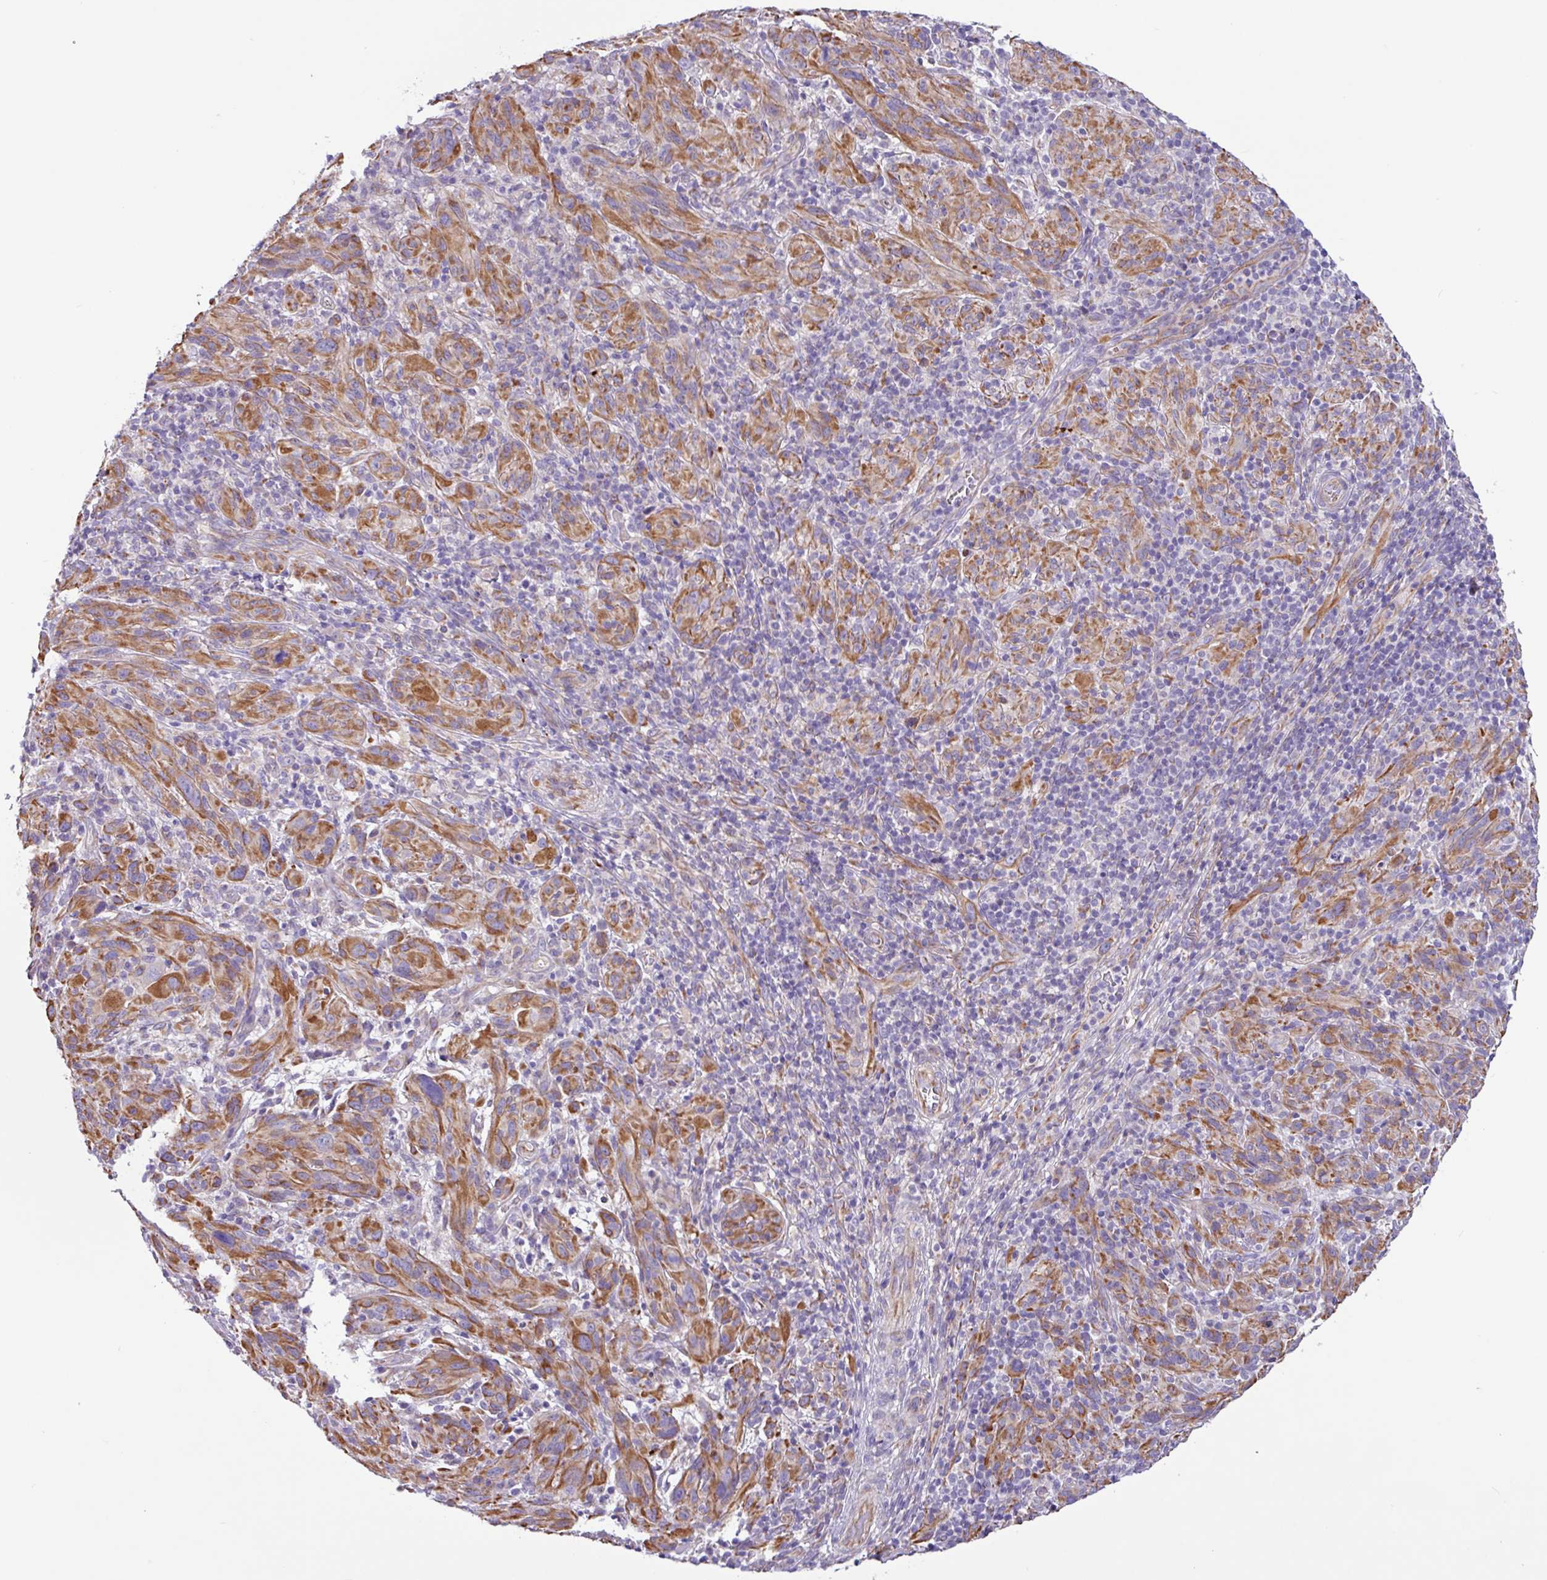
{"staining": {"intensity": "moderate", "quantity": ">75%", "location": "cytoplasmic/membranous"}, "tissue": "melanoma", "cell_type": "Tumor cells", "image_type": "cancer", "snomed": [{"axis": "morphology", "description": "Malignant melanoma, NOS"}, {"axis": "topography", "description": "Skin of head"}], "caption": "DAB immunohistochemical staining of human melanoma shows moderate cytoplasmic/membranous protein expression in about >75% of tumor cells.", "gene": "MRM2", "patient": {"sex": "male", "age": 96}}